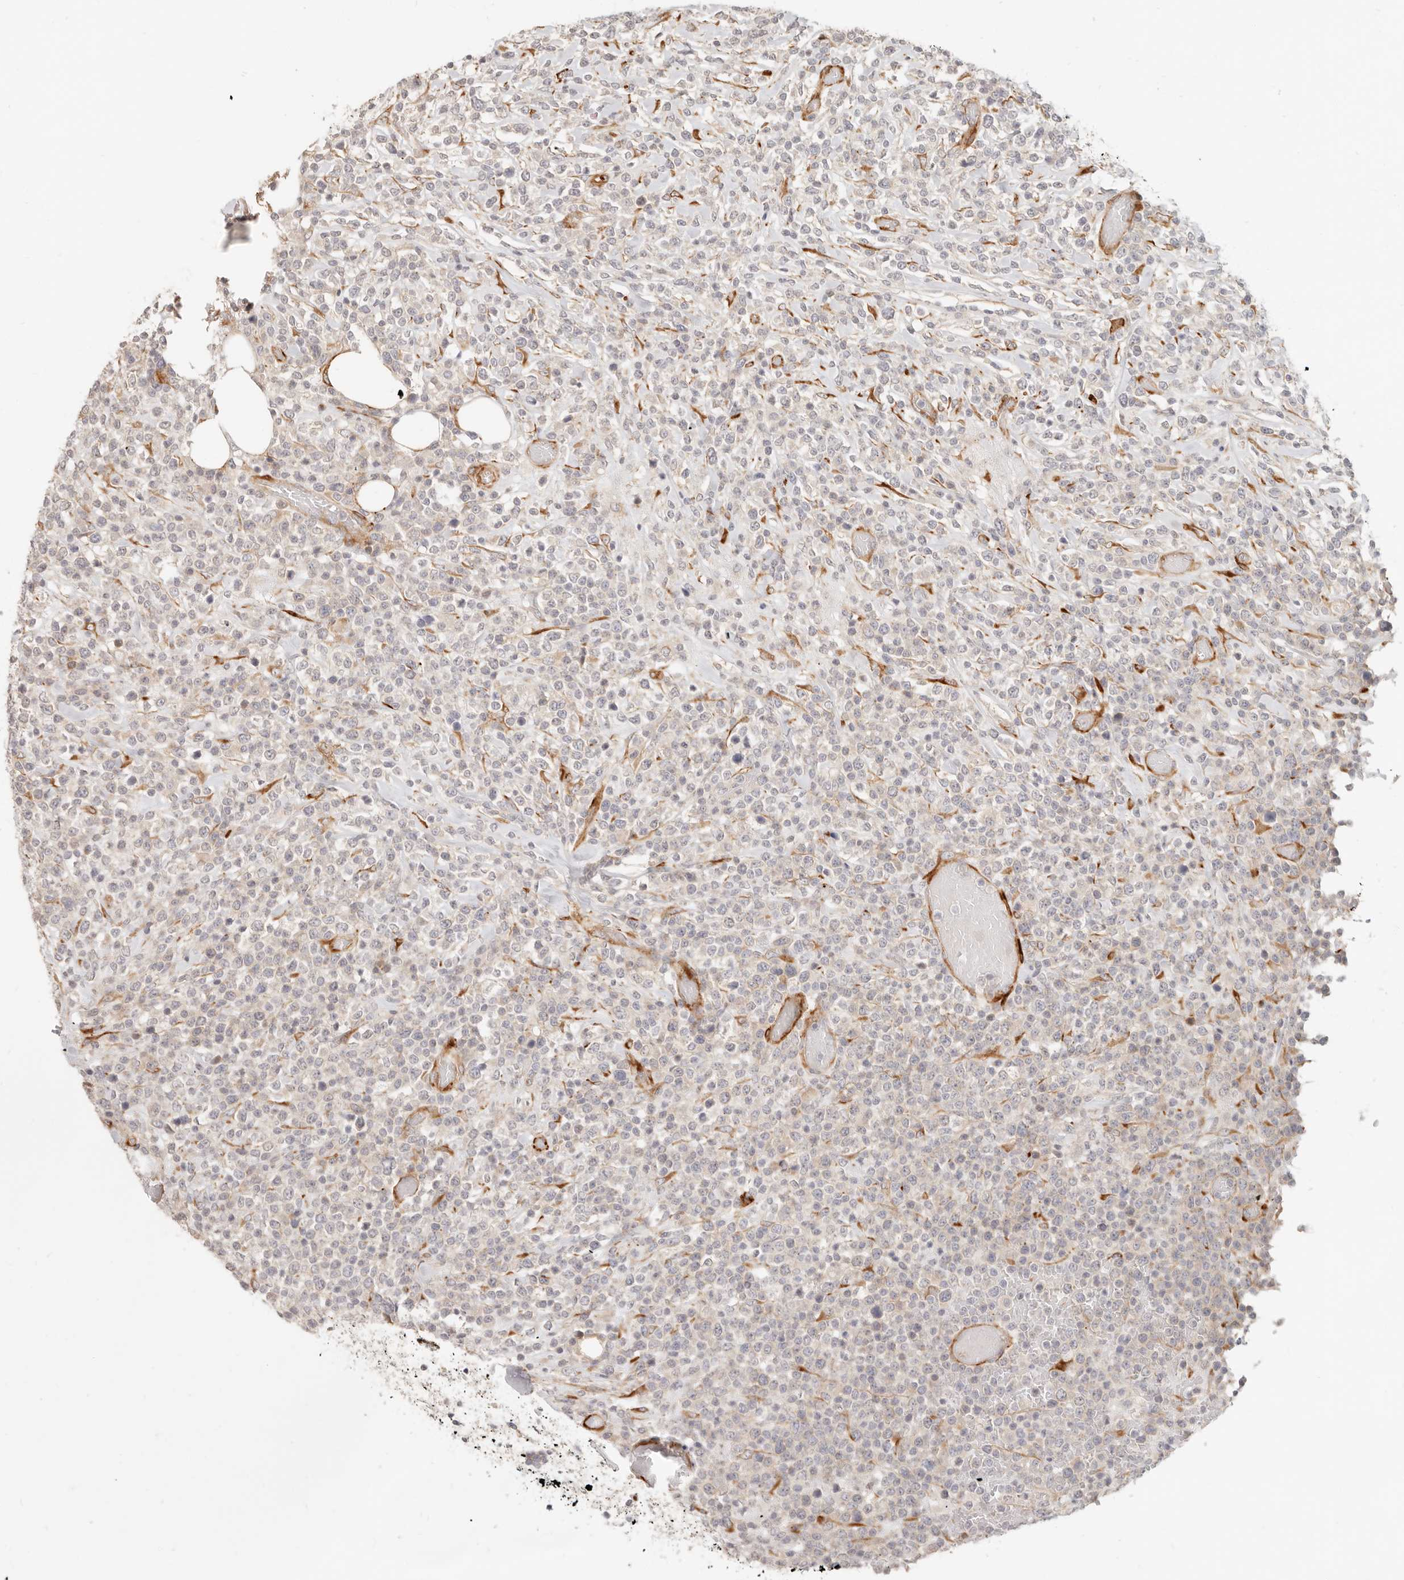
{"staining": {"intensity": "negative", "quantity": "none", "location": "none"}, "tissue": "lymphoma", "cell_type": "Tumor cells", "image_type": "cancer", "snomed": [{"axis": "morphology", "description": "Malignant lymphoma, non-Hodgkin's type, High grade"}, {"axis": "topography", "description": "Colon"}], "caption": "A histopathology image of lymphoma stained for a protein shows no brown staining in tumor cells.", "gene": "SASS6", "patient": {"sex": "female", "age": 53}}